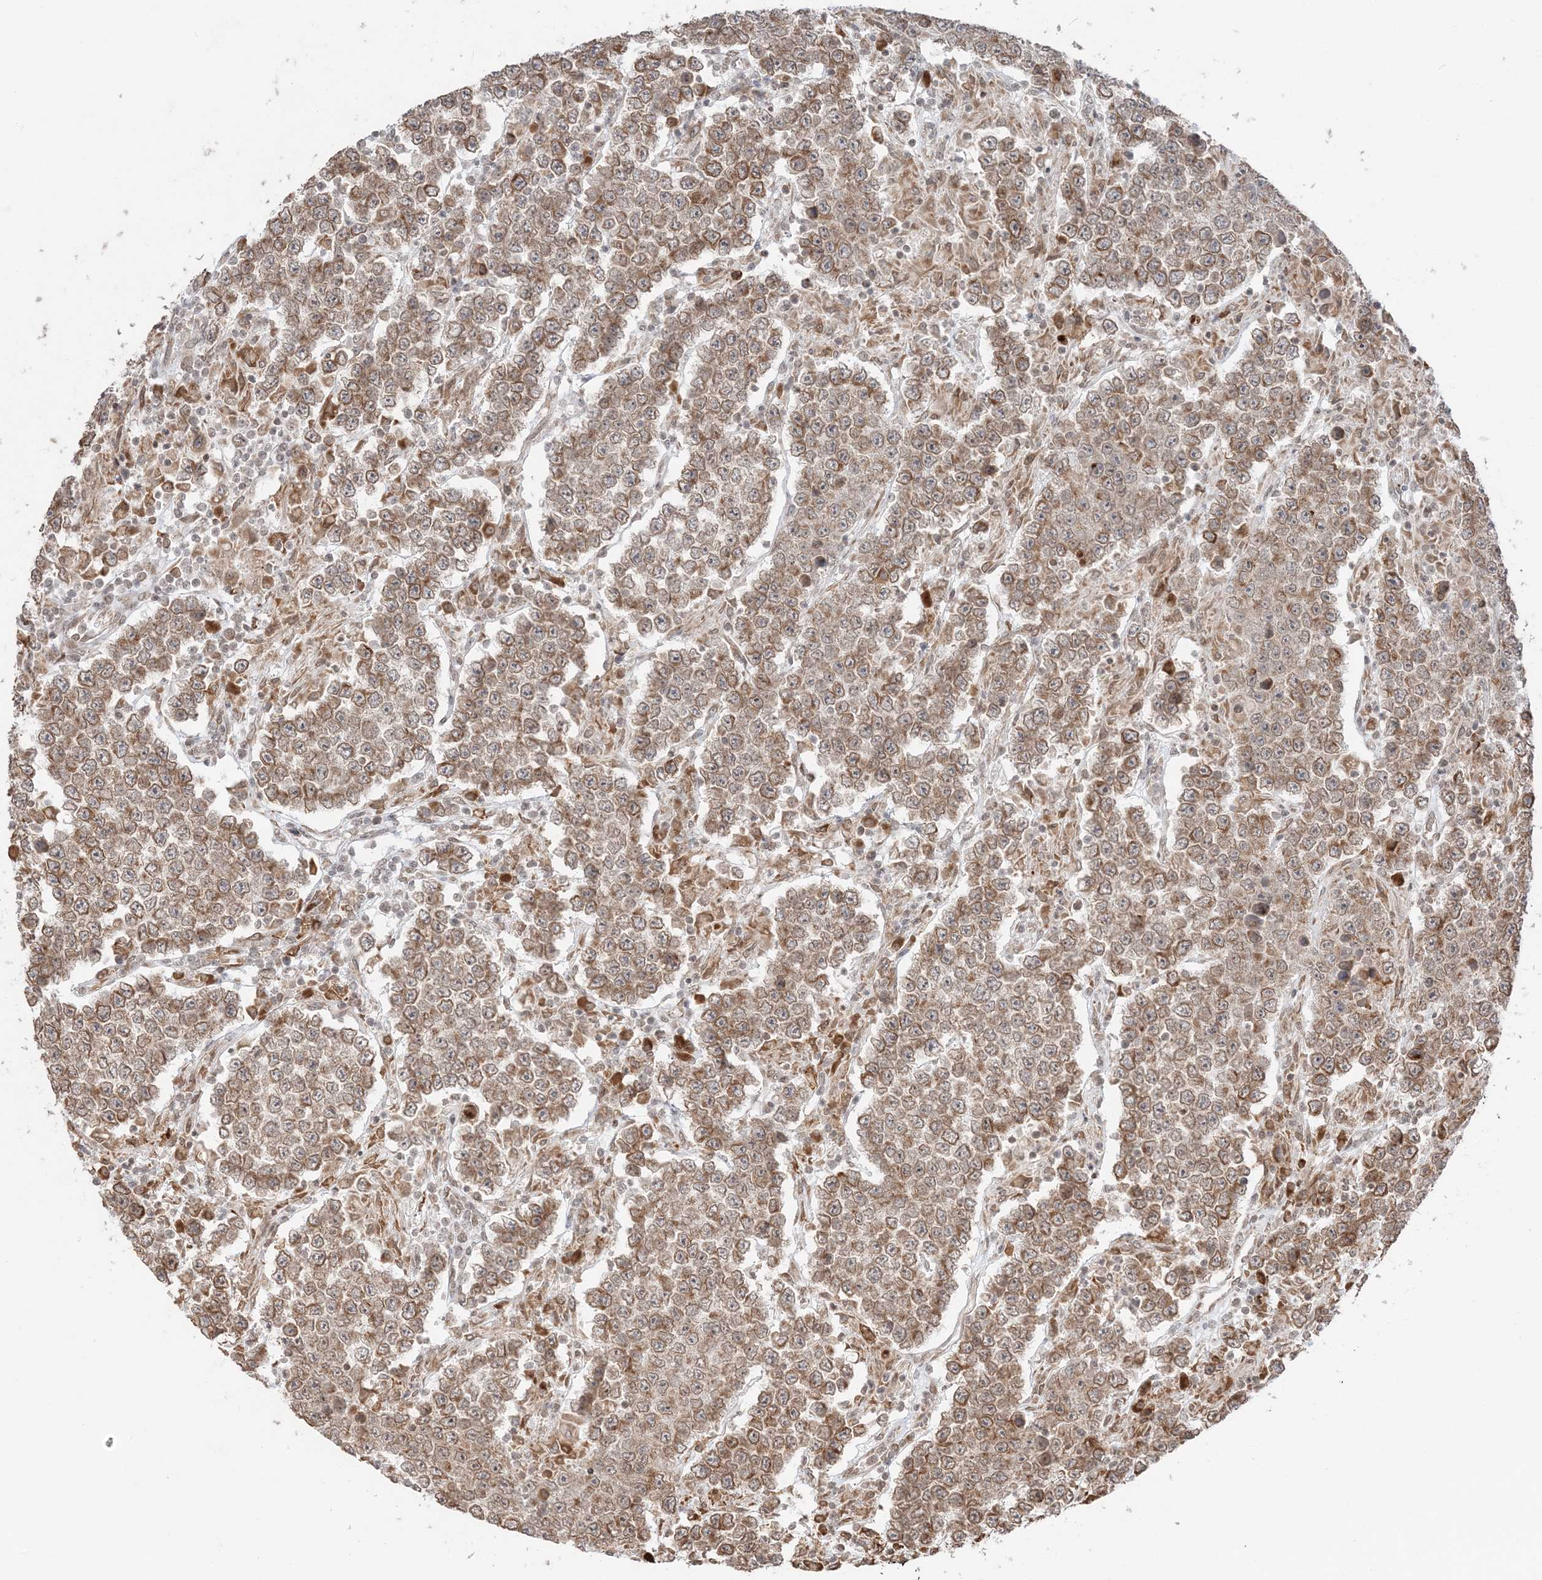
{"staining": {"intensity": "moderate", "quantity": ">75%", "location": "cytoplasmic/membranous"}, "tissue": "testis cancer", "cell_type": "Tumor cells", "image_type": "cancer", "snomed": [{"axis": "morphology", "description": "Normal tissue, NOS"}, {"axis": "morphology", "description": "Urothelial carcinoma, High grade"}, {"axis": "morphology", "description": "Seminoma, NOS"}, {"axis": "morphology", "description": "Carcinoma, Embryonal, NOS"}, {"axis": "topography", "description": "Urinary bladder"}, {"axis": "topography", "description": "Testis"}], "caption": "Protein staining by IHC displays moderate cytoplasmic/membranous staining in about >75% of tumor cells in testis seminoma.", "gene": "TMED10", "patient": {"sex": "male", "age": 41}}